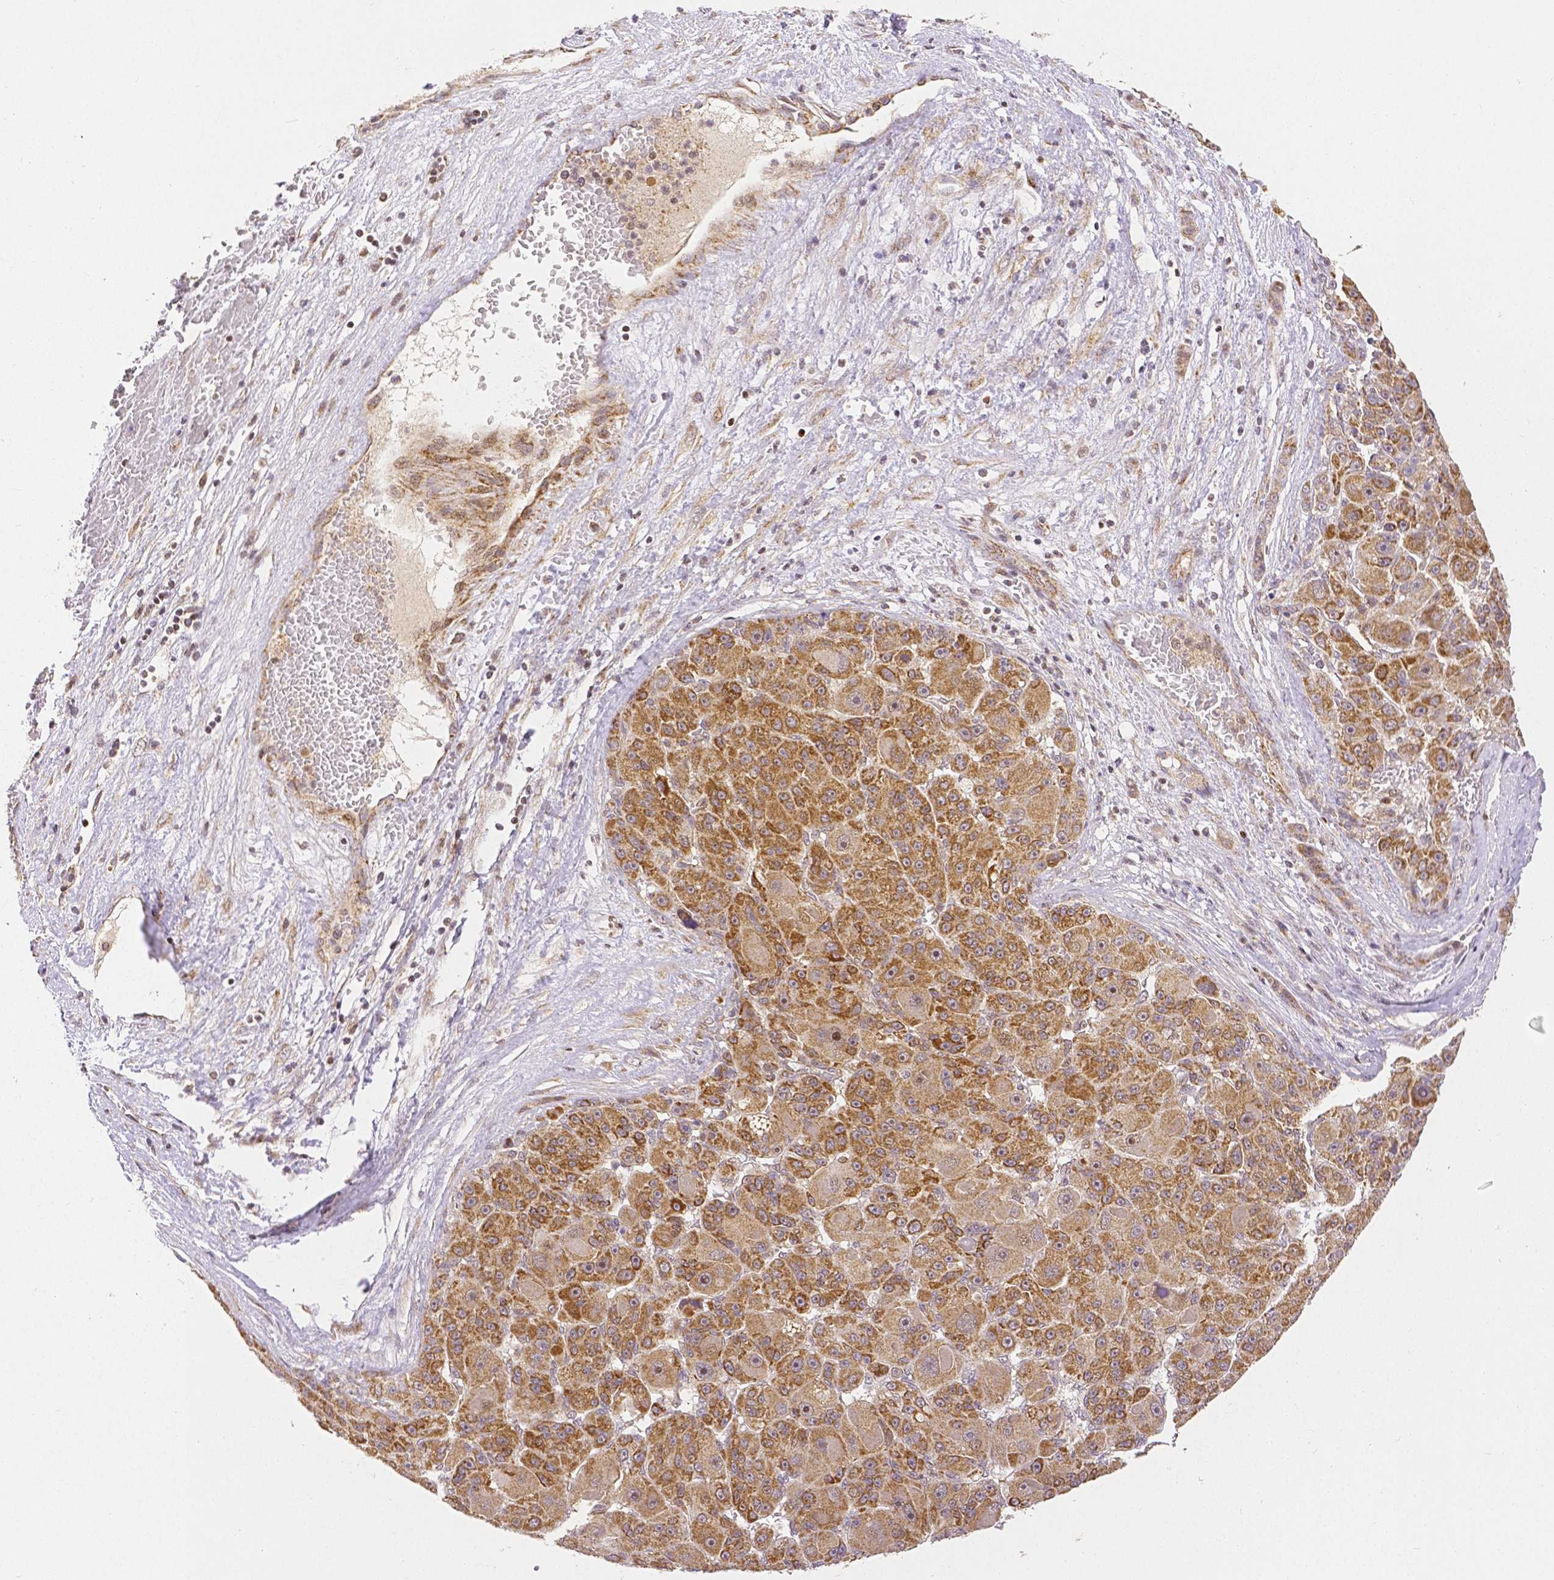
{"staining": {"intensity": "moderate", "quantity": ">75%", "location": "cytoplasmic/membranous"}, "tissue": "liver cancer", "cell_type": "Tumor cells", "image_type": "cancer", "snomed": [{"axis": "morphology", "description": "Carcinoma, Hepatocellular, NOS"}, {"axis": "topography", "description": "Liver"}], "caption": "This image demonstrates immunohistochemistry staining of human hepatocellular carcinoma (liver), with medium moderate cytoplasmic/membranous staining in approximately >75% of tumor cells.", "gene": "RHOT1", "patient": {"sex": "male", "age": 76}}